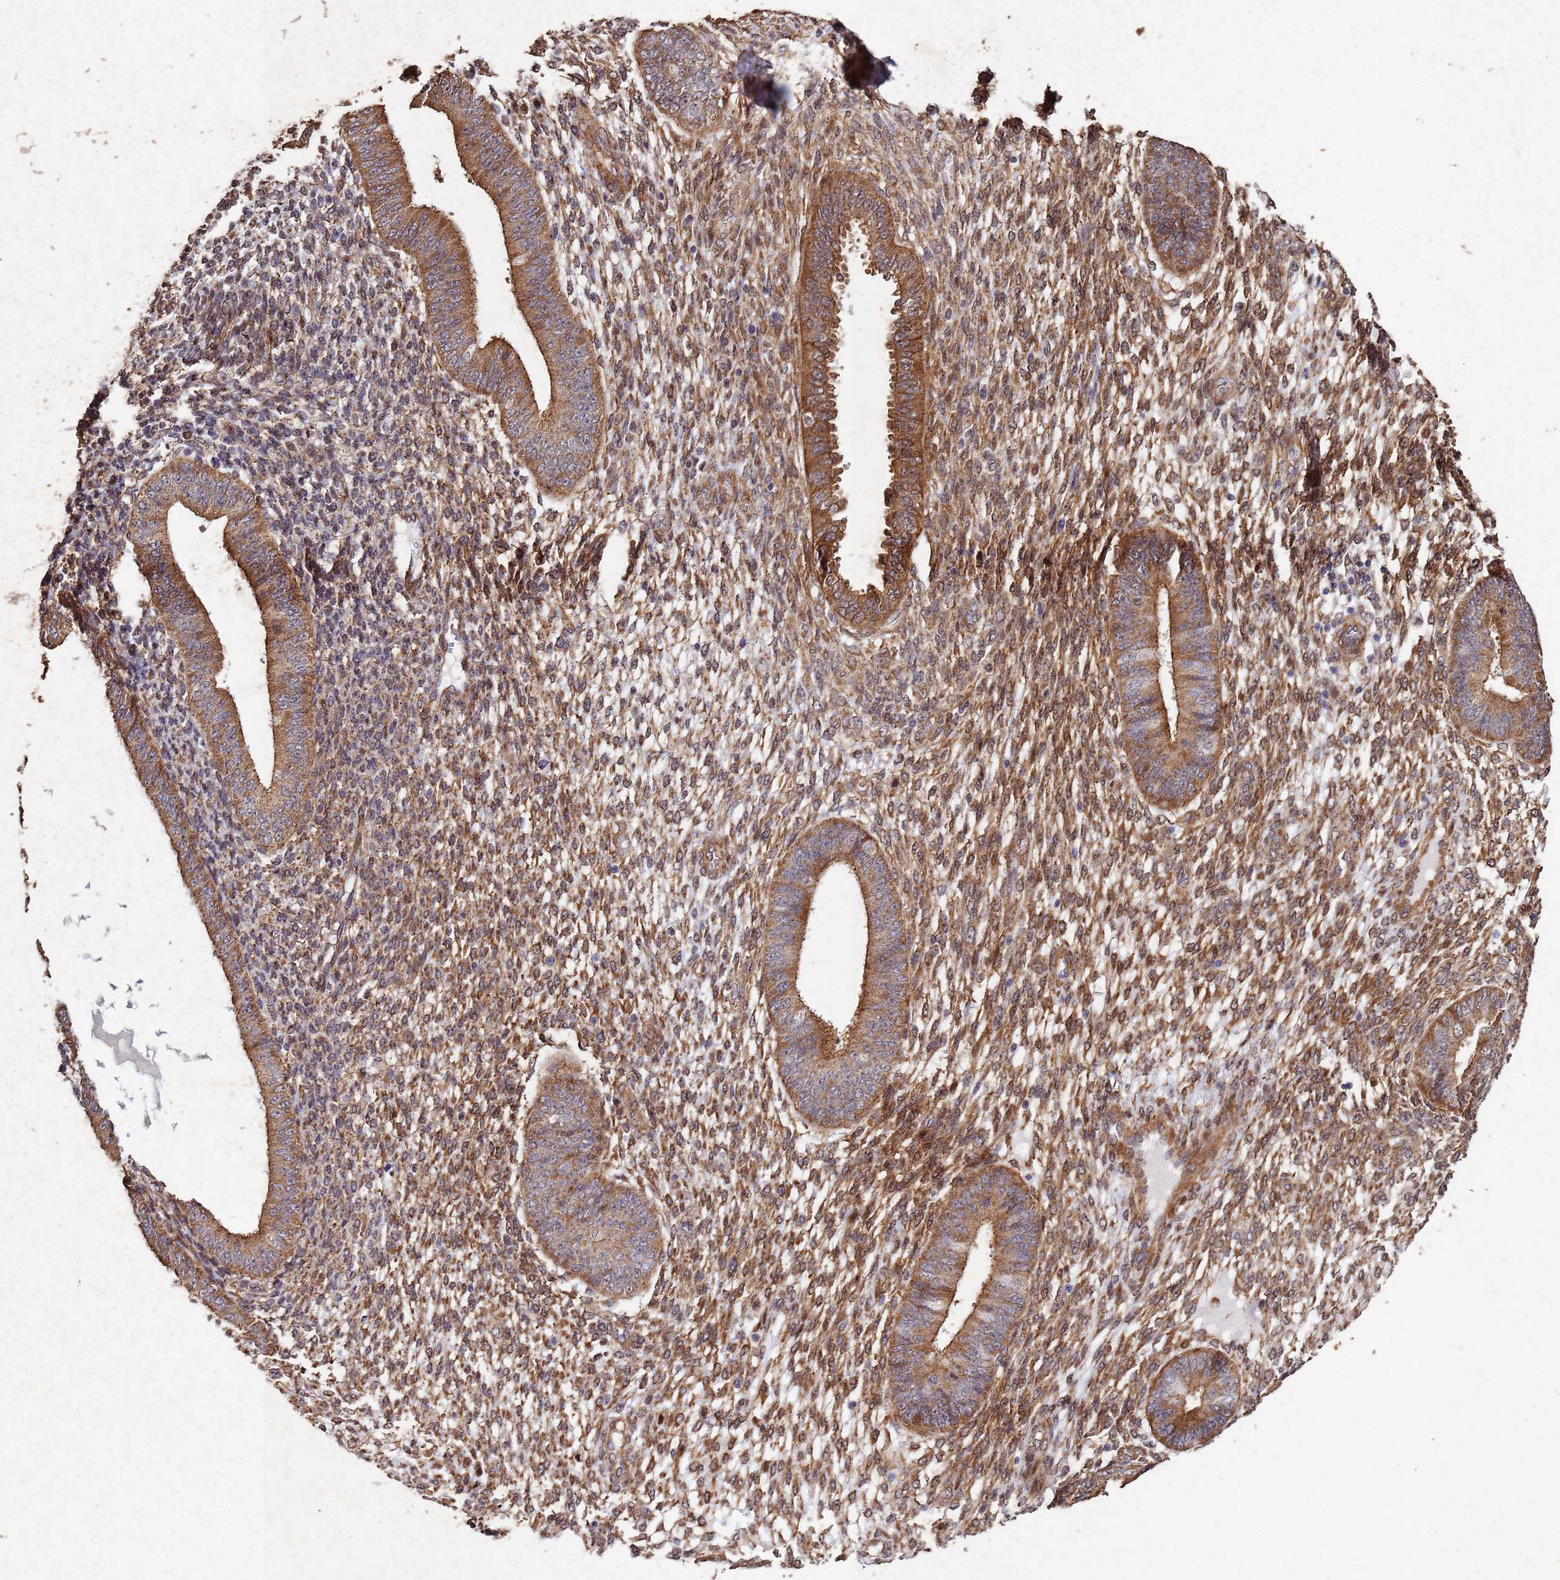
{"staining": {"intensity": "moderate", "quantity": ">75%", "location": "cytoplasmic/membranous,nuclear"}, "tissue": "endometrium", "cell_type": "Cells in endometrial stroma", "image_type": "normal", "snomed": [{"axis": "morphology", "description": "Normal tissue, NOS"}, {"axis": "topography", "description": "Endometrium"}], "caption": "Moderate cytoplasmic/membranous,nuclear positivity for a protein is appreciated in approximately >75% of cells in endometrial stroma of unremarkable endometrium using immunohistochemistry (IHC).", "gene": "TRIP6", "patient": {"sex": "female", "age": 49}}